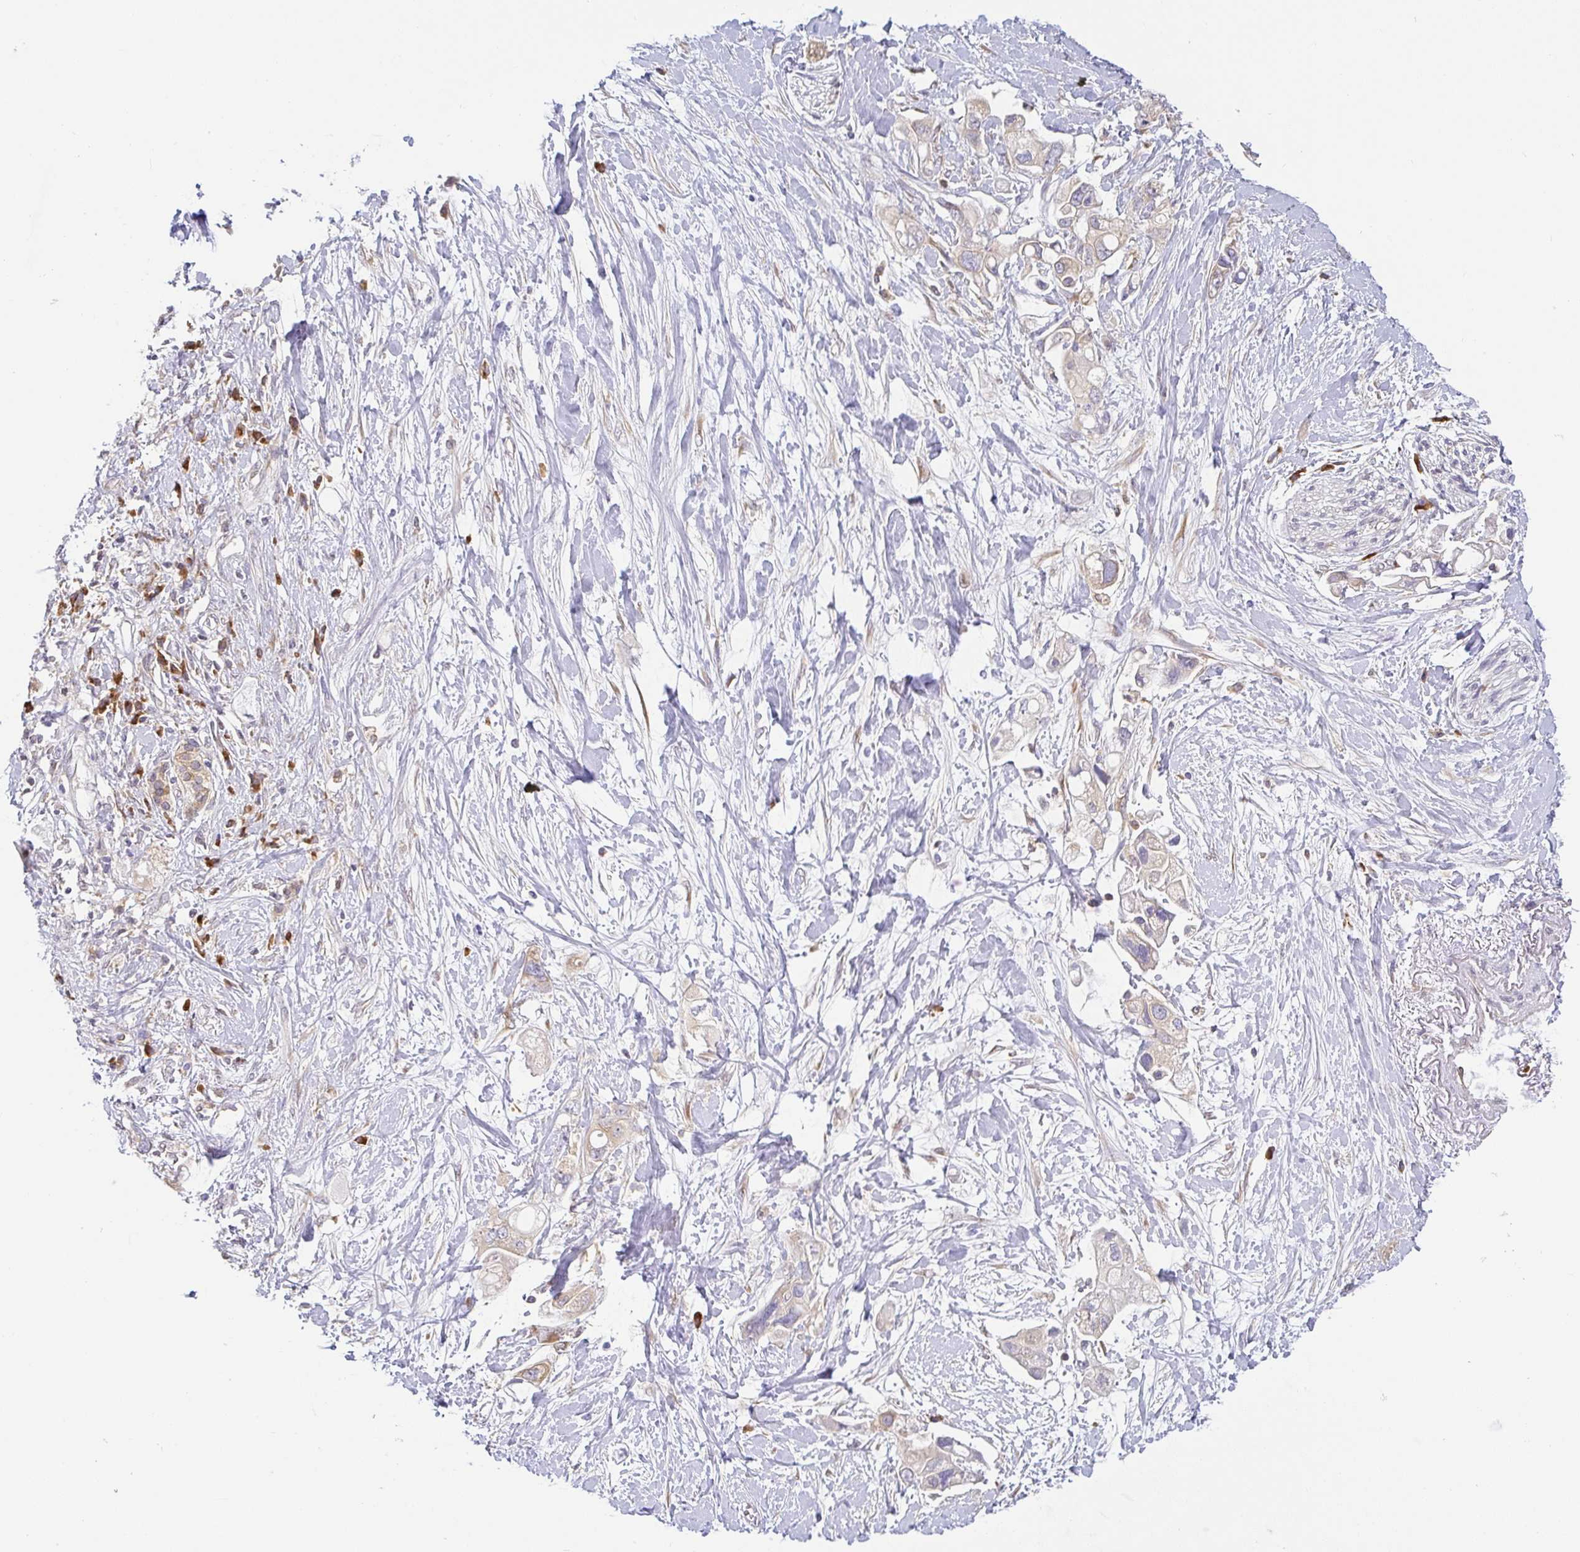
{"staining": {"intensity": "weak", "quantity": "25%-75%", "location": "cytoplasmic/membranous"}, "tissue": "pancreatic cancer", "cell_type": "Tumor cells", "image_type": "cancer", "snomed": [{"axis": "morphology", "description": "Adenocarcinoma, NOS"}, {"axis": "topography", "description": "Pancreas"}], "caption": "The immunohistochemical stain labels weak cytoplasmic/membranous expression in tumor cells of pancreatic adenocarcinoma tissue.", "gene": "DERL2", "patient": {"sex": "female", "age": 56}}